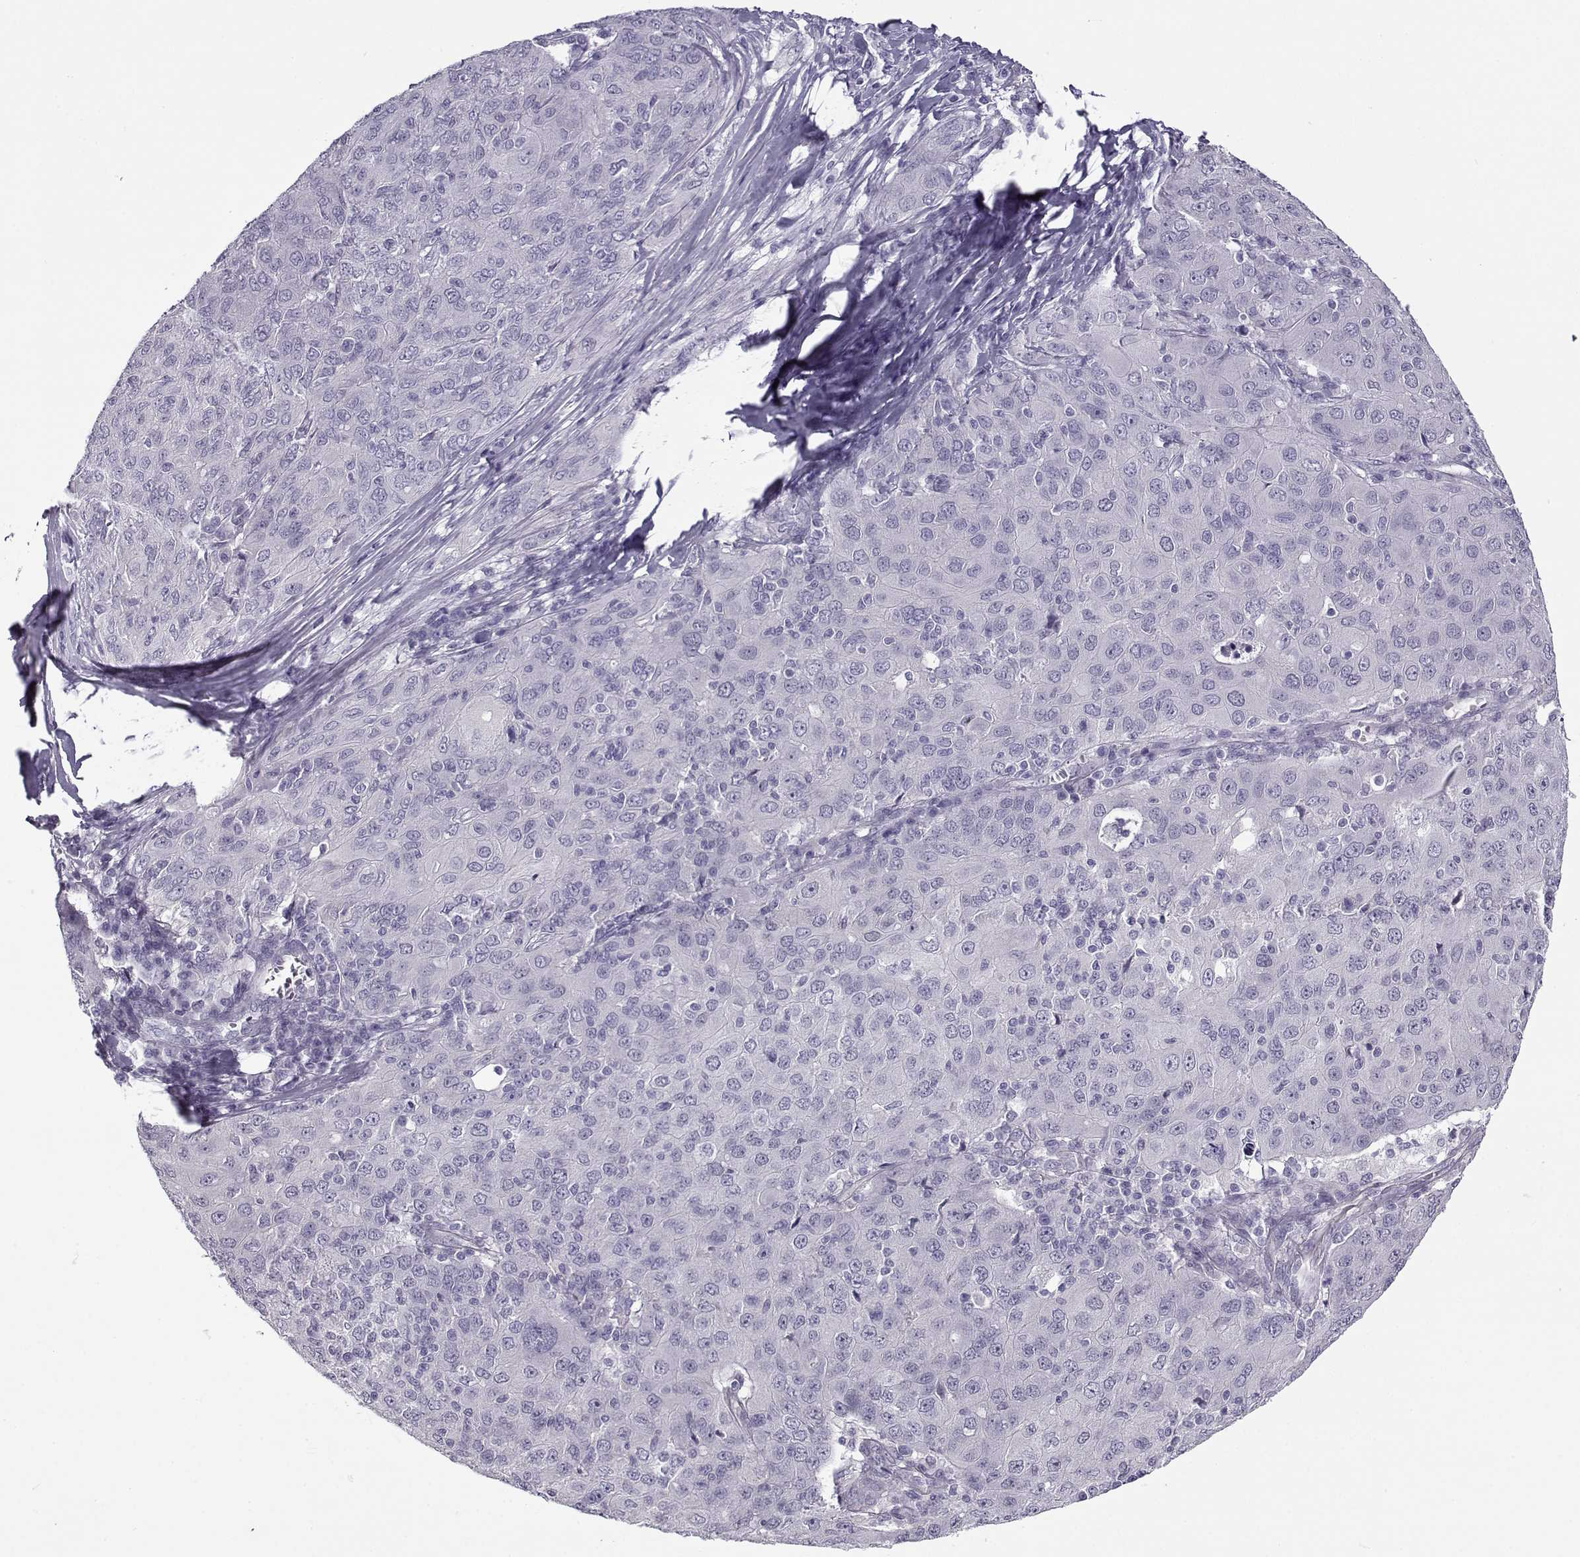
{"staining": {"intensity": "negative", "quantity": "none", "location": "none"}, "tissue": "ovarian cancer", "cell_type": "Tumor cells", "image_type": "cancer", "snomed": [{"axis": "morphology", "description": "Carcinoma, endometroid"}, {"axis": "topography", "description": "Ovary"}], "caption": "This is an immunohistochemistry micrograph of ovarian endometroid carcinoma. There is no positivity in tumor cells.", "gene": "TEX55", "patient": {"sex": "female", "age": 50}}